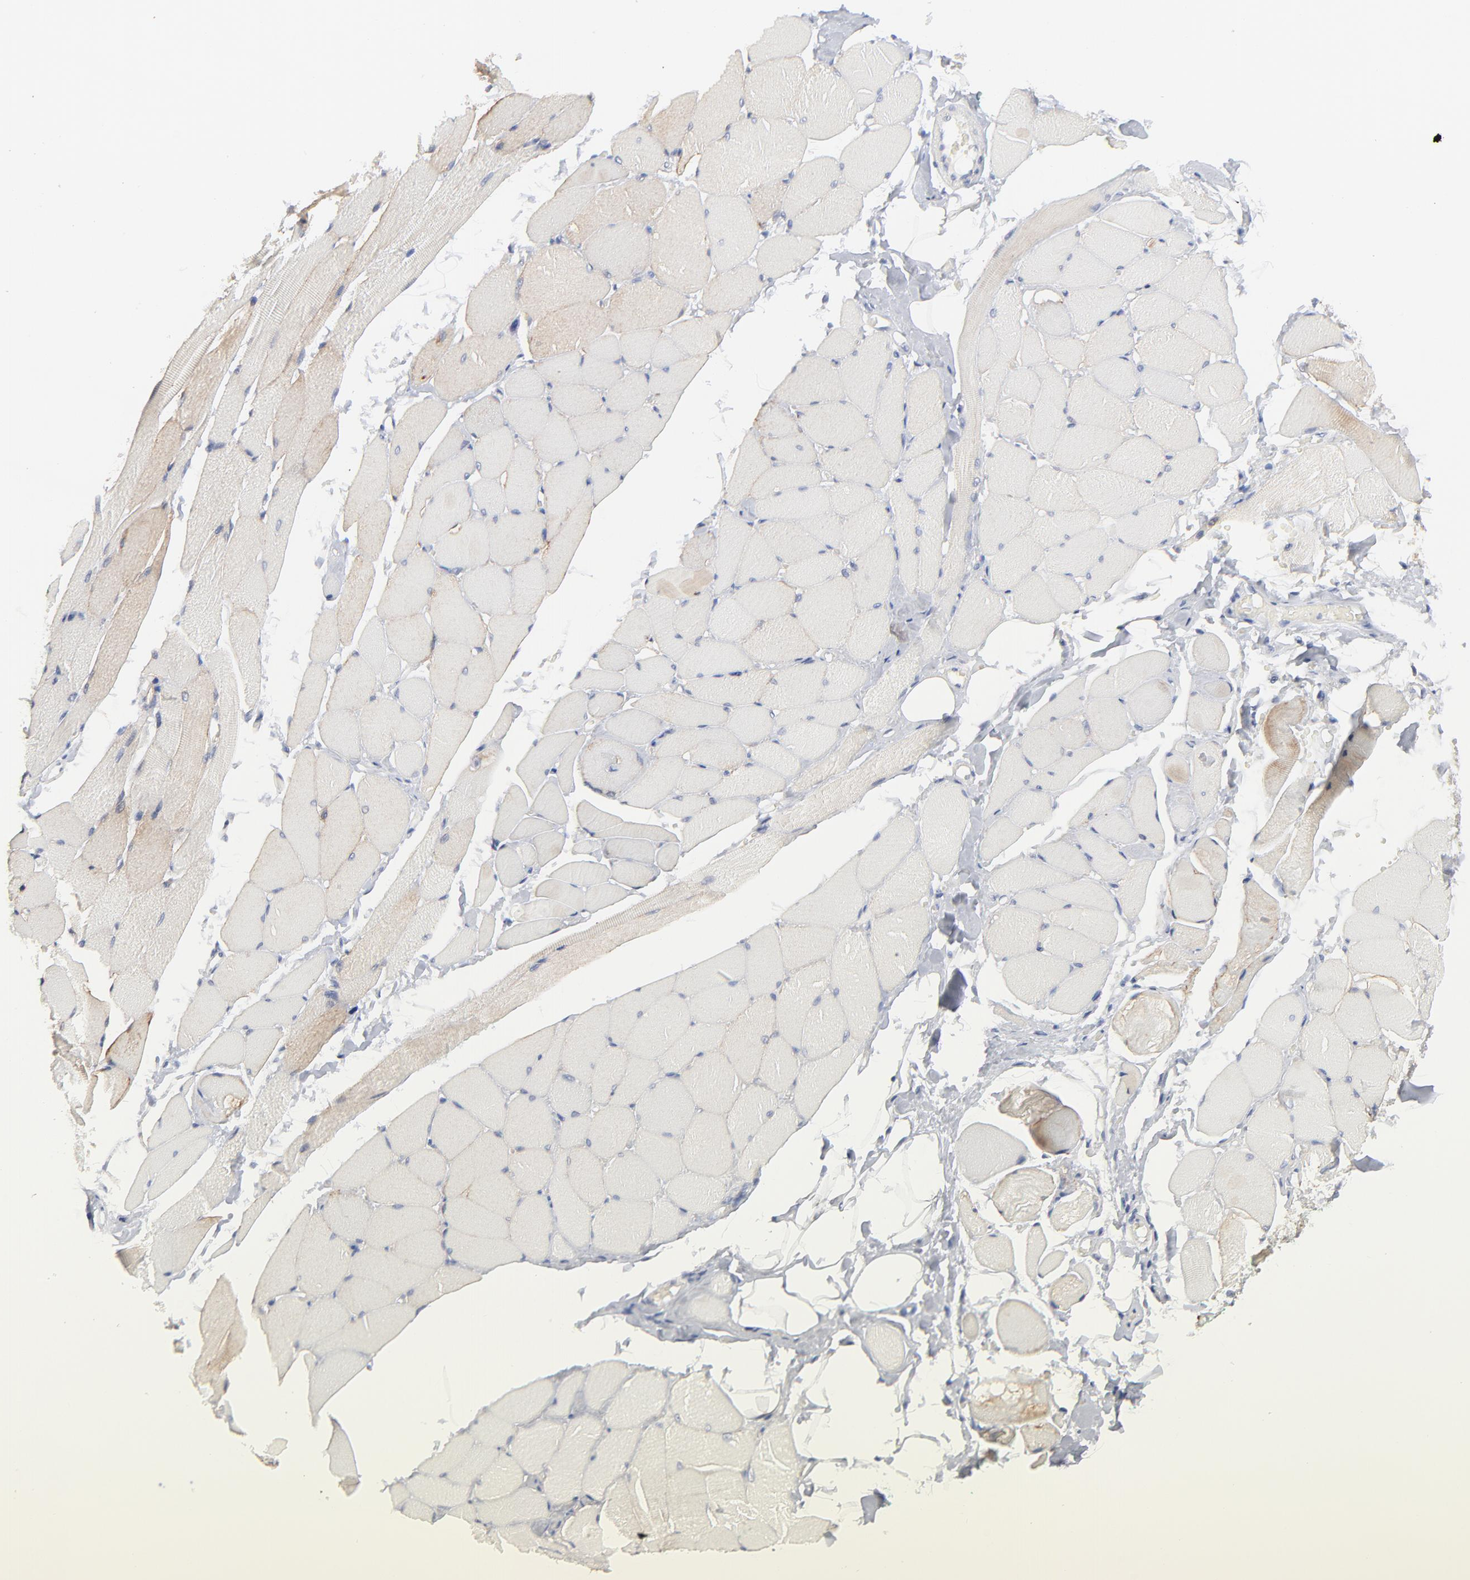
{"staining": {"intensity": "weak", "quantity": "25%-75%", "location": "cytoplasmic/membranous"}, "tissue": "skeletal muscle", "cell_type": "Myocytes", "image_type": "normal", "snomed": [{"axis": "morphology", "description": "Normal tissue, NOS"}, {"axis": "topography", "description": "Skeletal muscle"}, {"axis": "topography", "description": "Peripheral nerve tissue"}], "caption": "A high-resolution micrograph shows immunohistochemistry (IHC) staining of unremarkable skeletal muscle, which exhibits weak cytoplasmic/membranous positivity in about 25%-75% of myocytes. Nuclei are stained in blue.", "gene": "SLC16A1", "patient": {"sex": "female", "age": 84}}